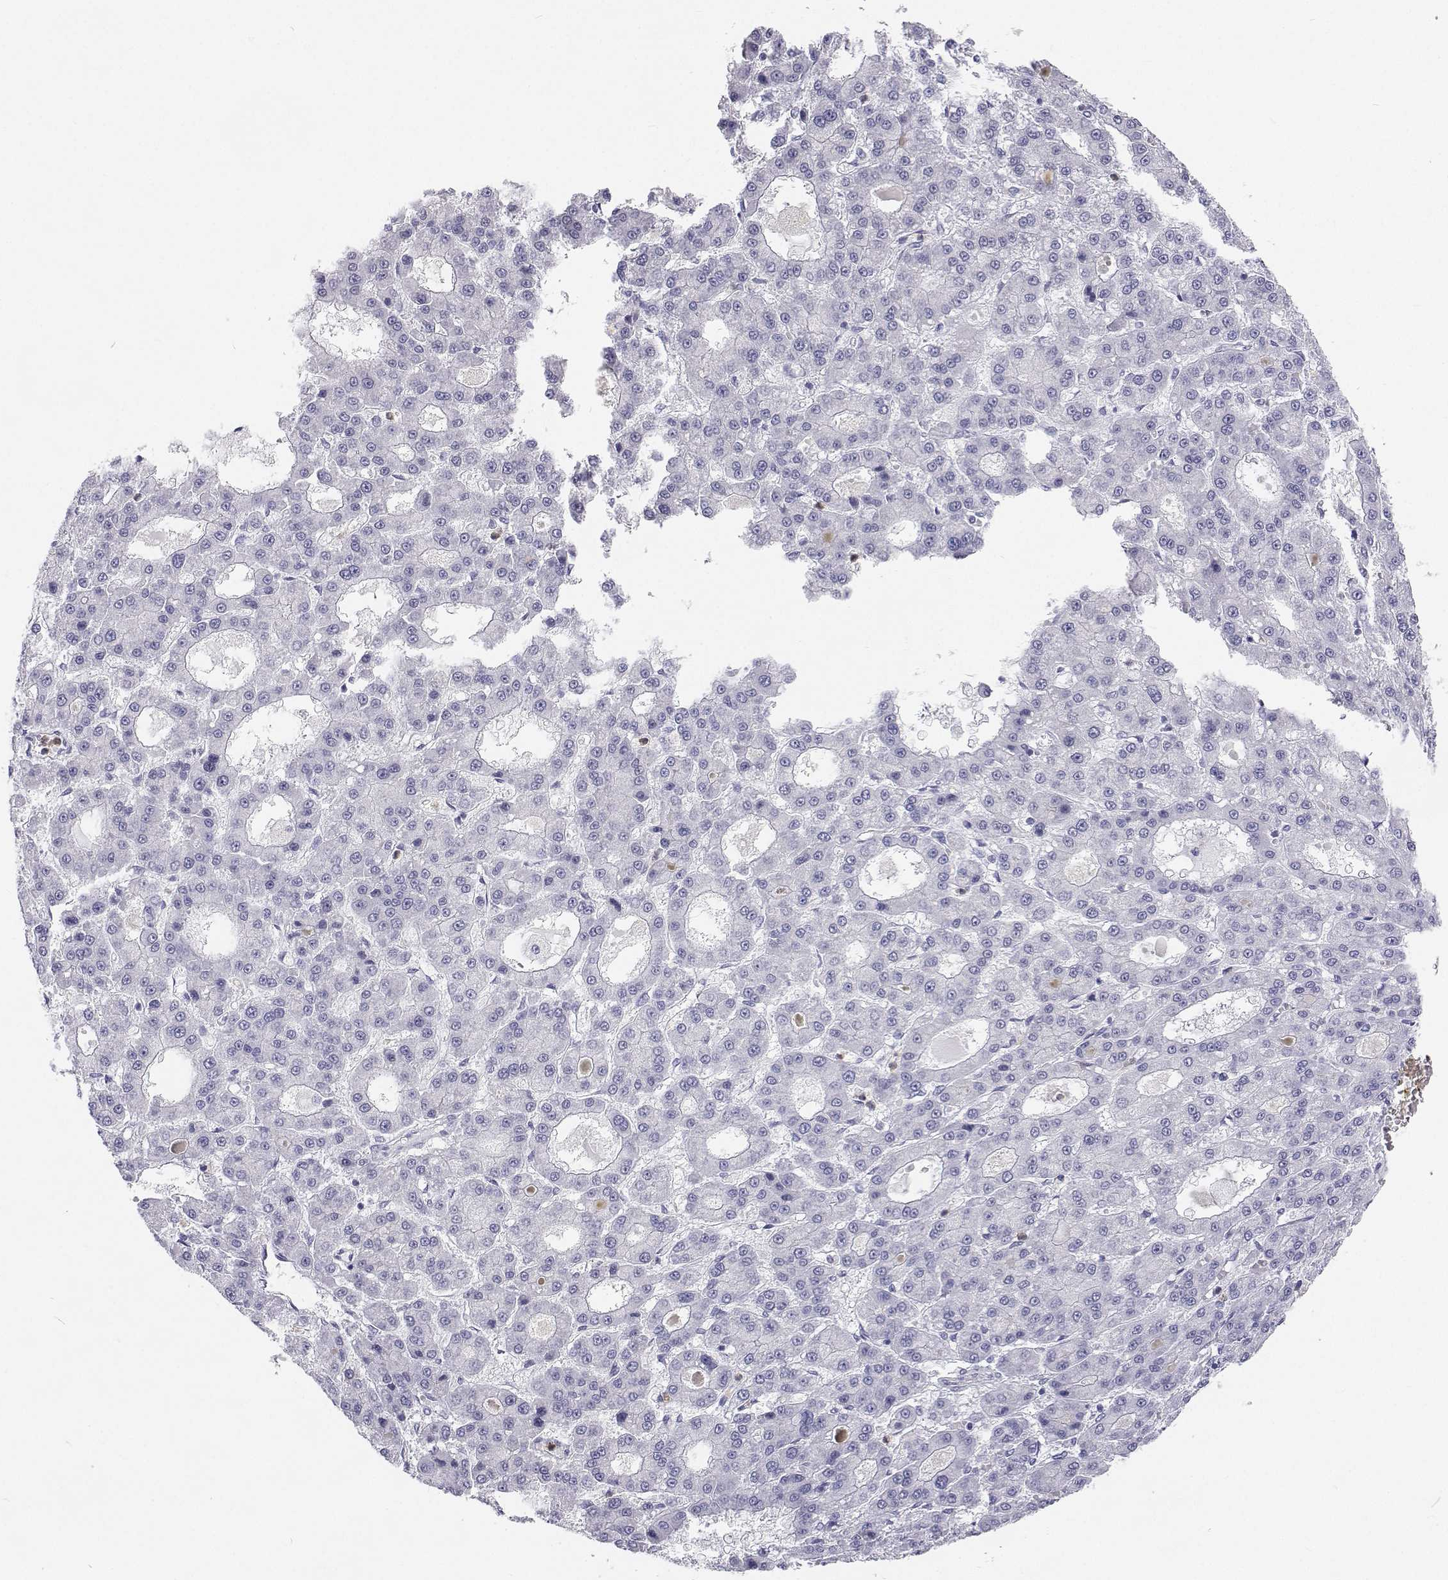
{"staining": {"intensity": "negative", "quantity": "none", "location": "none"}, "tissue": "liver cancer", "cell_type": "Tumor cells", "image_type": "cancer", "snomed": [{"axis": "morphology", "description": "Carcinoma, Hepatocellular, NOS"}, {"axis": "topography", "description": "Liver"}], "caption": "A high-resolution histopathology image shows IHC staining of liver cancer, which reveals no significant positivity in tumor cells.", "gene": "SFTPB", "patient": {"sex": "male", "age": 70}}